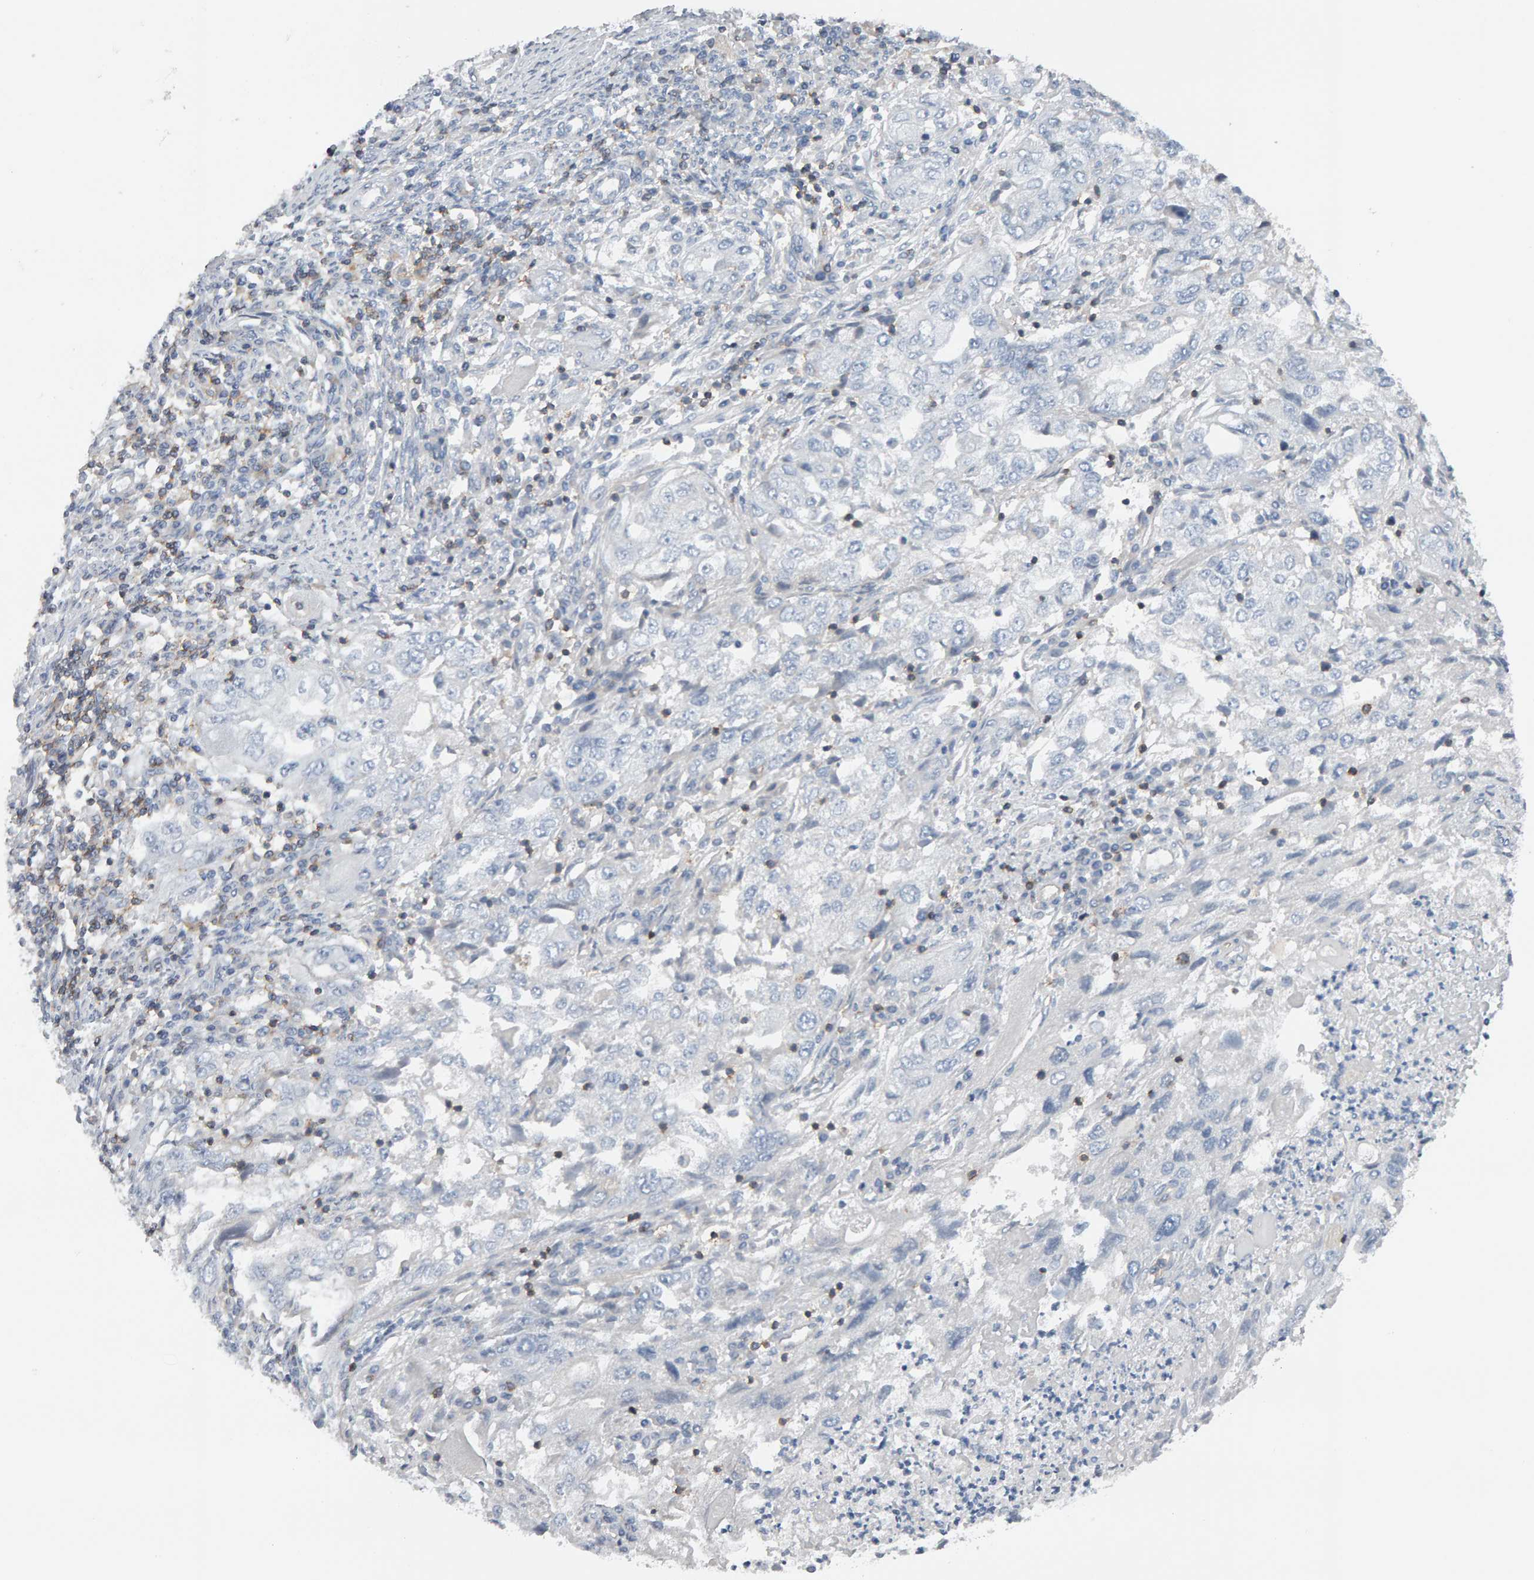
{"staining": {"intensity": "negative", "quantity": "none", "location": "none"}, "tissue": "endometrial cancer", "cell_type": "Tumor cells", "image_type": "cancer", "snomed": [{"axis": "morphology", "description": "Adenocarcinoma, NOS"}, {"axis": "topography", "description": "Endometrium"}], "caption": "The photomicrograph shows no significant positivity in tumor cells of endometrial adenocarcinoma.", "gene": "FYN", "patient": {"sex": "female", "age": 49}}